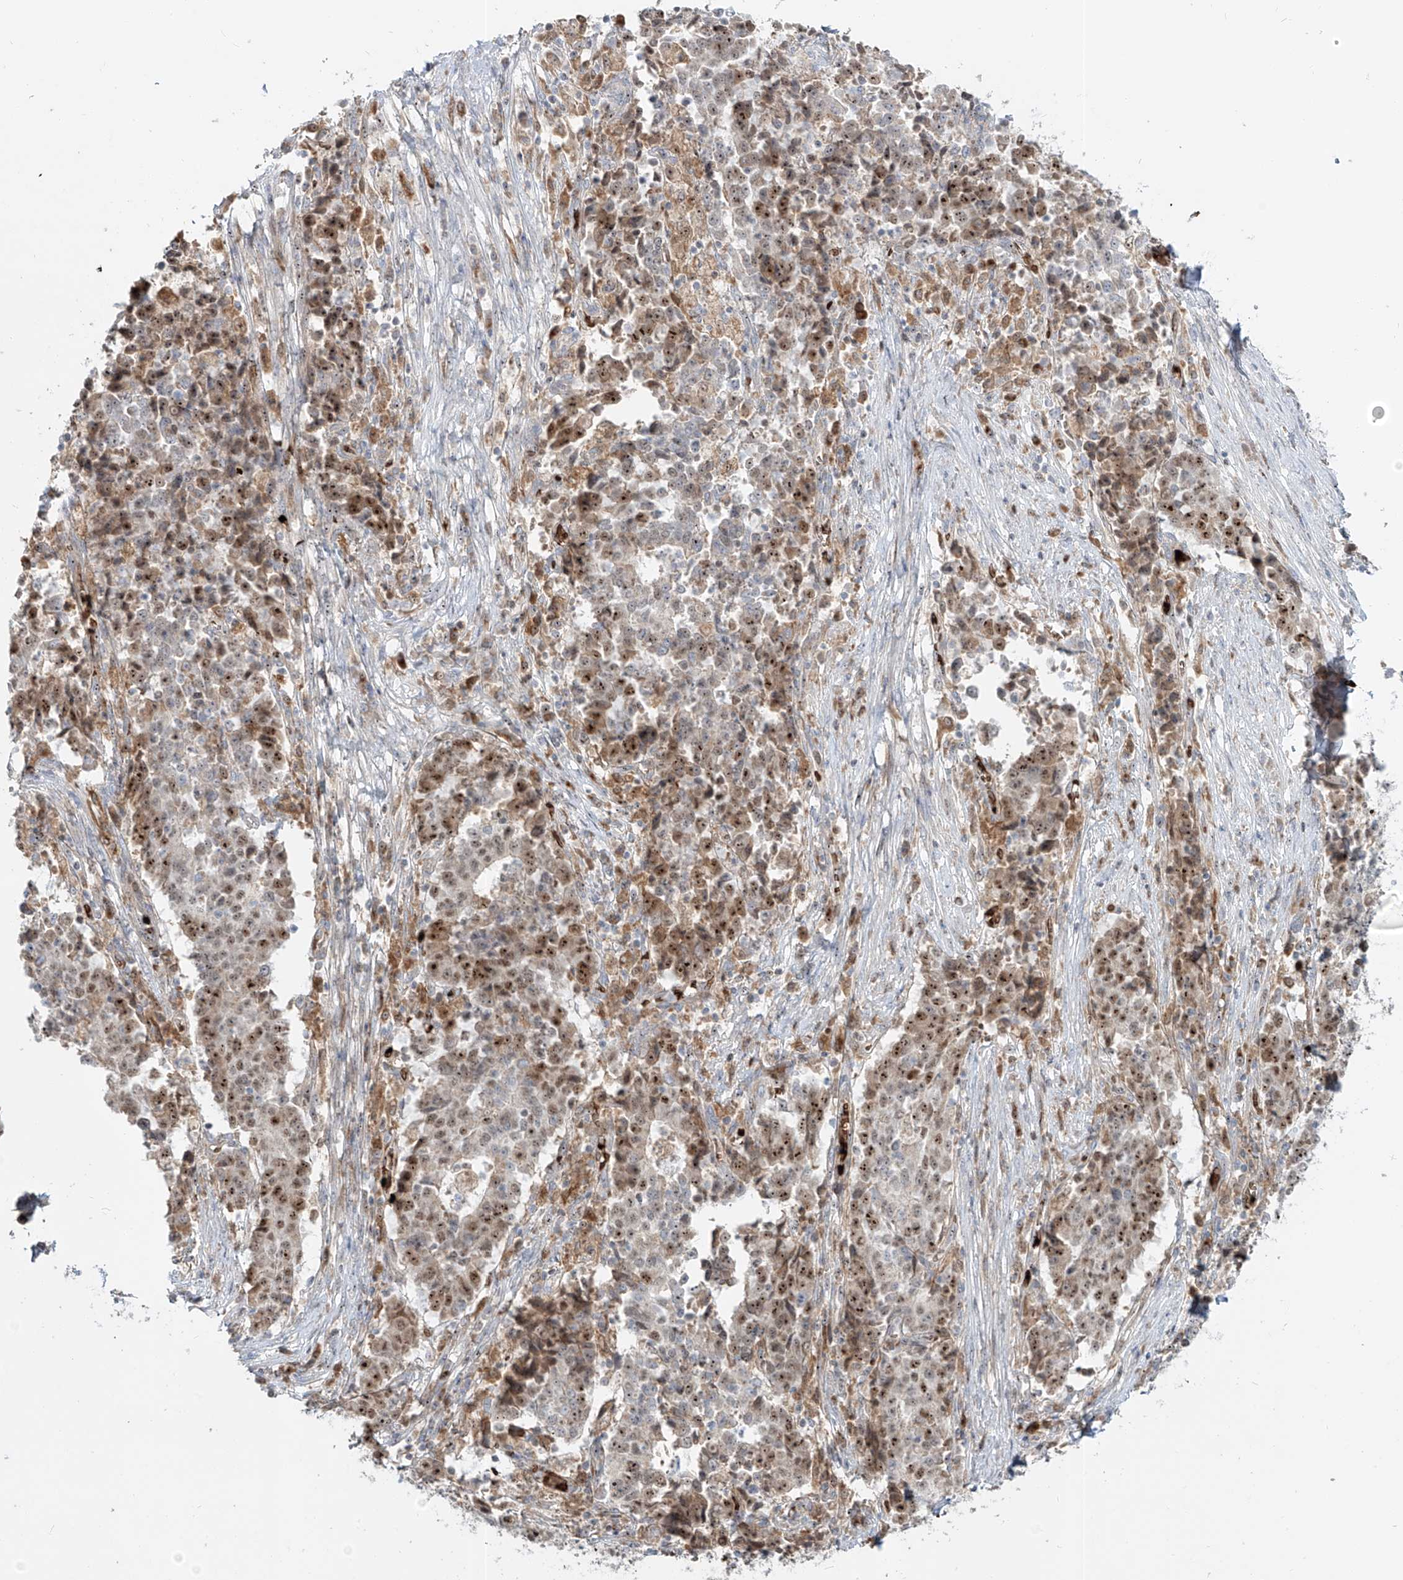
{"staining": {"intensity": "moderate", "quantity": ">75%", "location": "cytoplasmic/membranous,nuclear"}, "tissue": "stomach cancer", "cell_type": "Tumor cells", "image_type": "cancer", "snomed": [{"axis": "morphology", "description": "Adenocarcinoma, NOS"}, {"axis": "topography", "description": "Stomach"}], "caption": "Stomach cancer stained with IHC displays moderate cytoplasmic/membranous and nuclear staining in approximately >75% of tumor cells. (DAB (3,3'-diaminobenzidine) IHC, brown staining for protein, blue staining for nuclei).", "gene": "FGD2", "patient": {"sex": "male", "age": 59}}